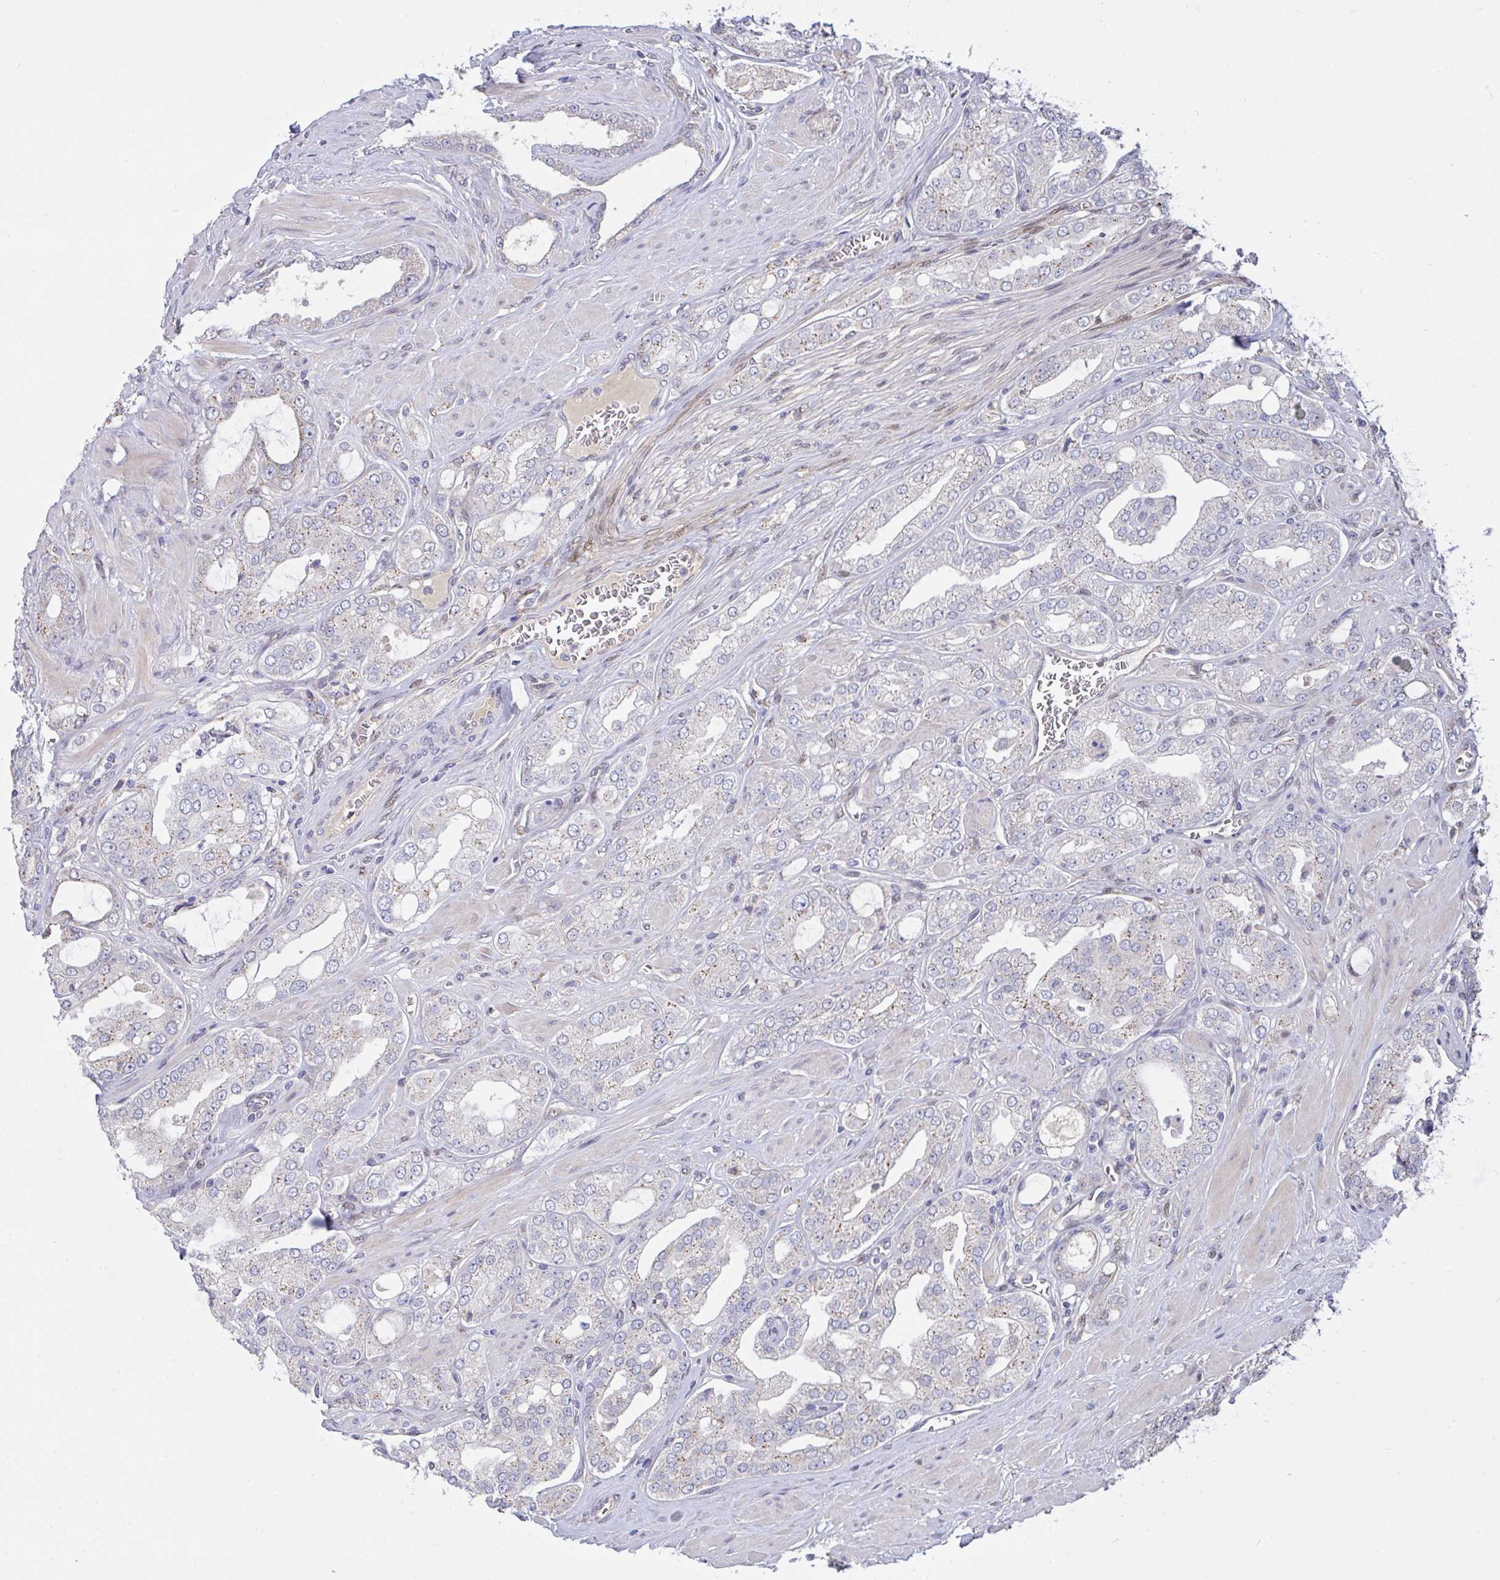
{"staining": {"intensity": "weak", "quantity": "25%-75%", "location": "cytoplasmic/membranous"}, "tissue": "prostate cancer", "cell_type": "Tumor cells", "image_type": "cancer", "snomed": [{"axis": "morphology", "description": "Adenocarcinoma, High grade"}, {"axis": "topography", "description": "Prostate"}], "caption": "Tumor cells demonstrate weak cytoplasmic/membranous staining in approximately 25%-75% of cells in adenocarcinoma (high-grade) (prostate).", "gene": "L3HYPDH", "patient": {"sex": "male", "age": 66}}